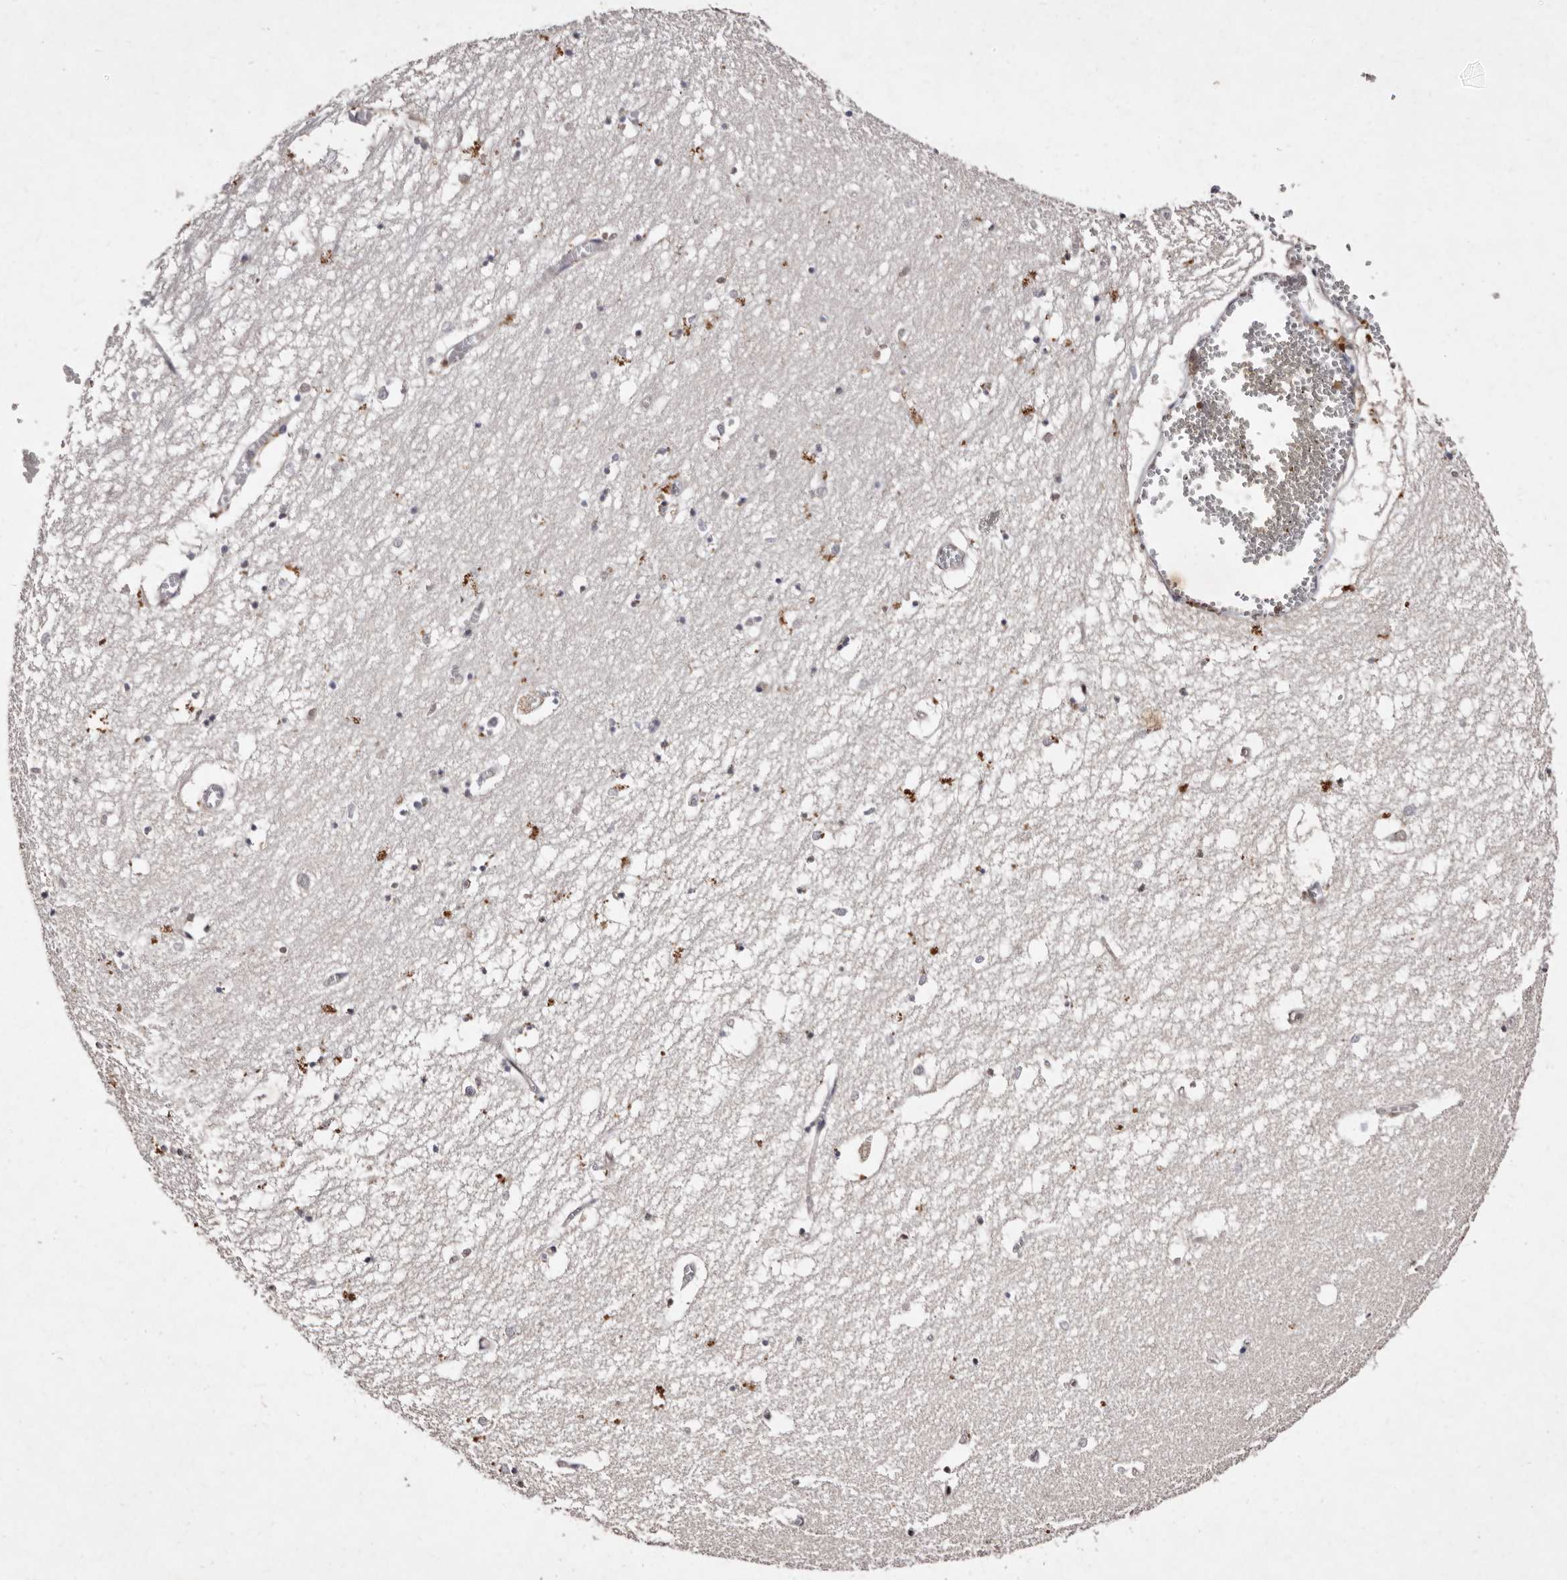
{"staining": {"intensity": "moderate", "quantity": "<25%", "location": "cytoplasmic/membranous"}, "tissue": "hippocampus", "cell_type": "Glial cells", "image_type": "normal", "snomed": [{"axis": "morphology", "description": "Normal tissue, NOS"}, {"axis": "topography", "description": "Hippocampus"}], "caption": "Protein analysis of normal hippocampus shows moderate cytoplasmic/membranous positivity in about <25% of glial cells.", "gene": "GIMAP4", "patient": {"sex": "male", "age": 70}}